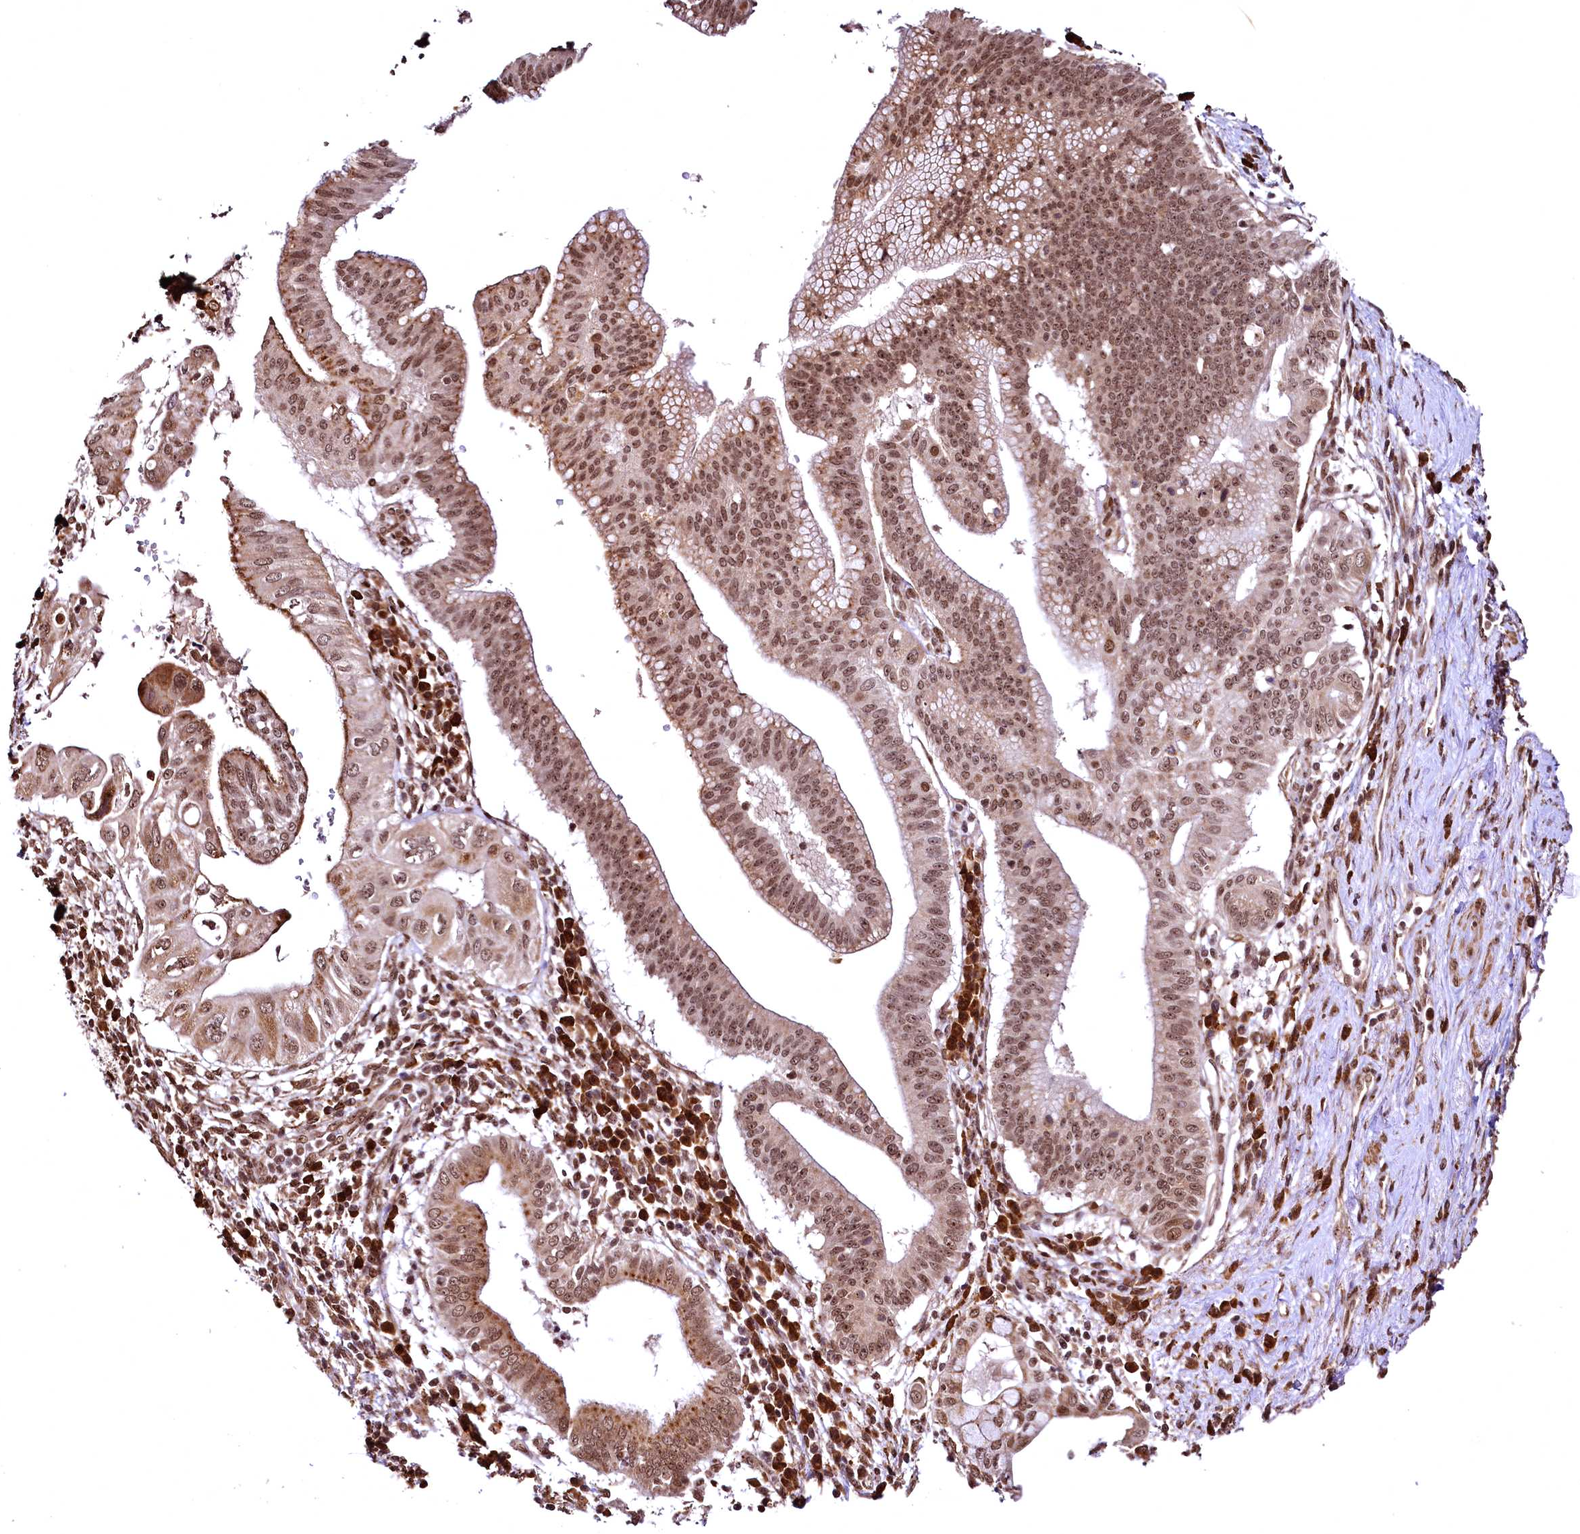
{"staining": {"intensity": "moderate", "quantity": ">75%", "location": "nuclear"}, "tissue": "pancreatic cancer", "cell_type": "Tumor cells", "image_type": "cancer", "snomed": [{"axis": "morphology", "description": "Adenocarcinoma, NOS"}, {"axis": "topography", "description": "Pancreas"}], "caption": "Immunohistochemical staining of human pancreatic adenocarcinoma reveals medium levels of moderate nuclear protein expression in about >75% of tumor cells. (DAB (3,3'-diaminobenzidine) IHC with brightfield microscopy, high magnification).", "gene": "PDS5B", "patient": {"sex": "male", "age": 68}}